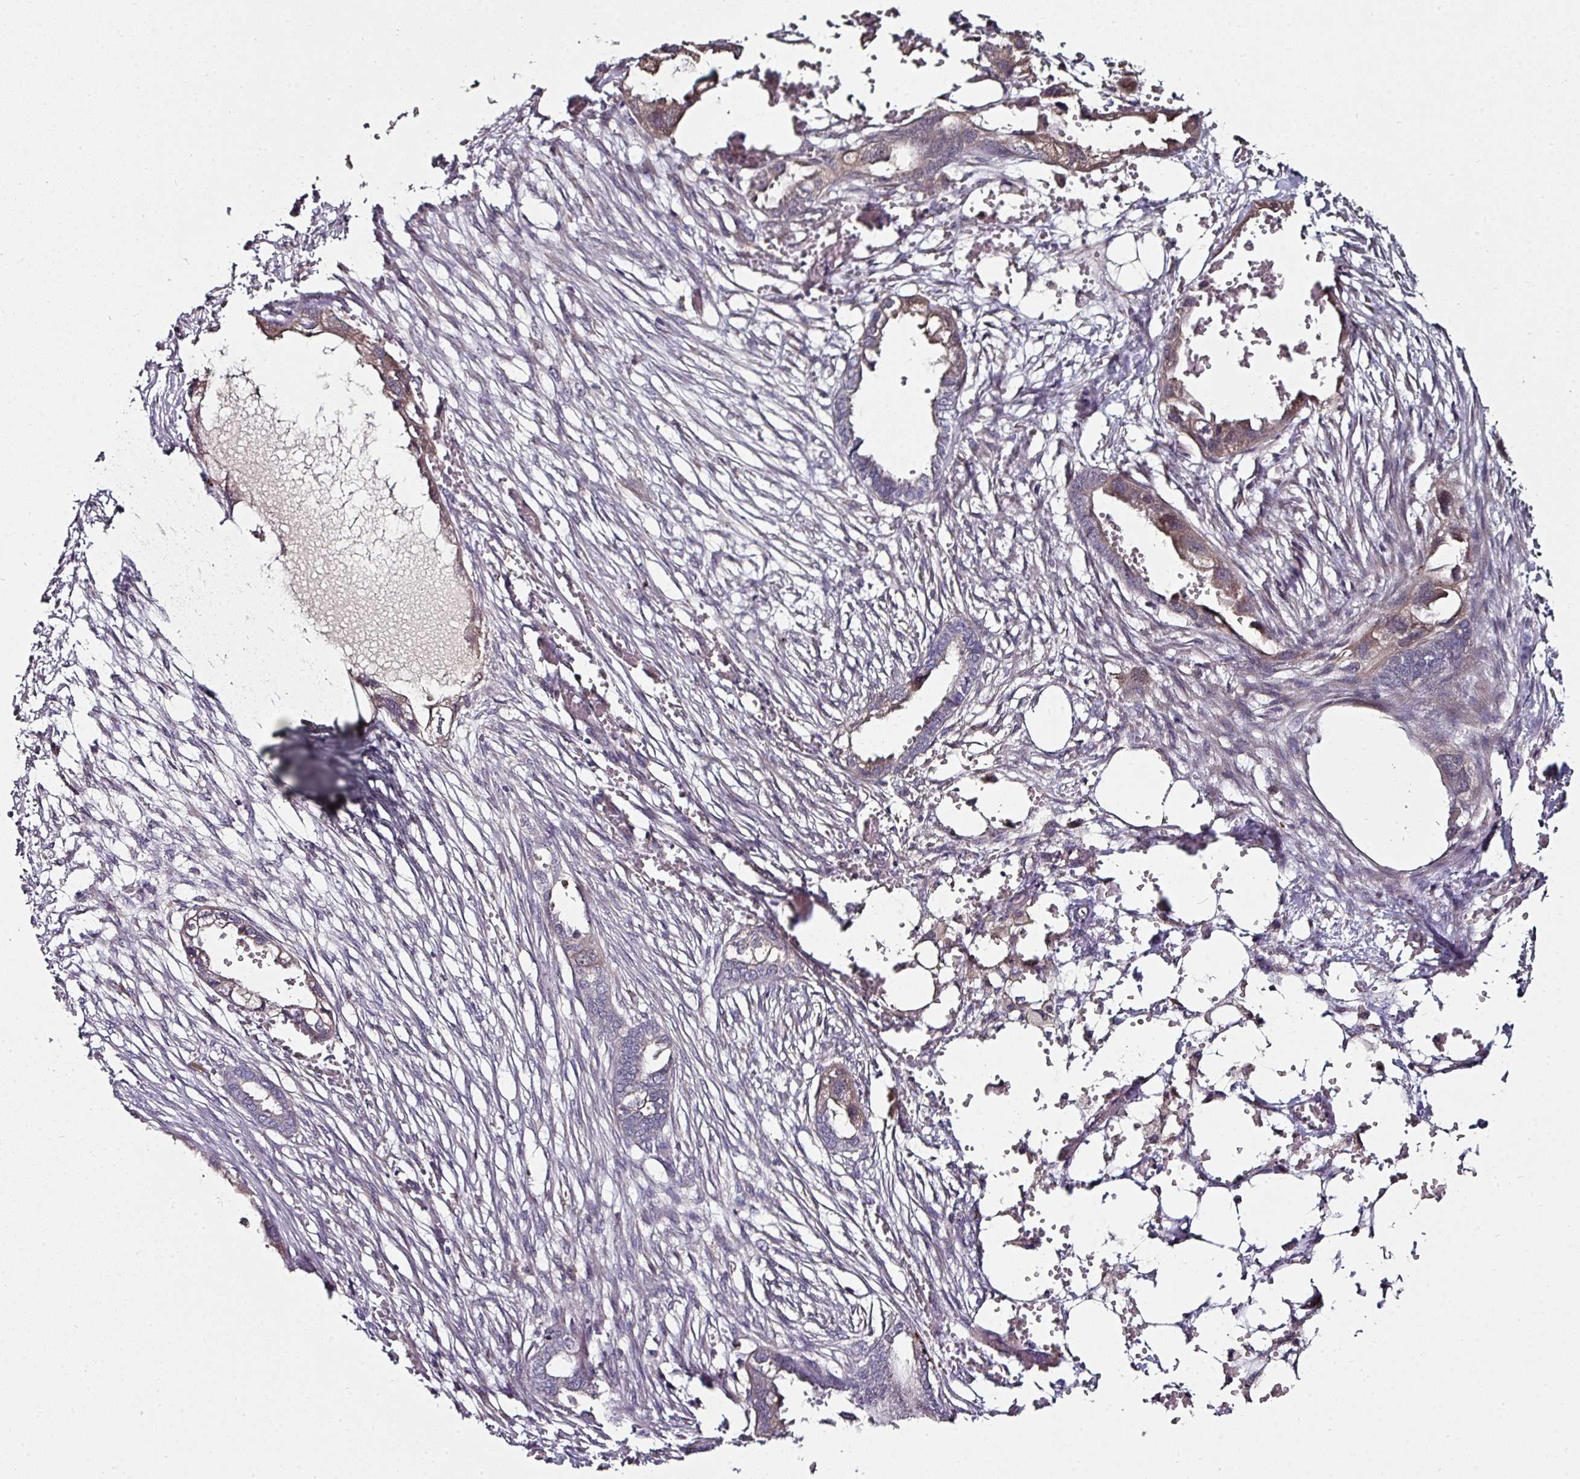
{"staining": {"intensity": "weak", "quantity": "25%-75%", "location": "cytoplasmic/membranous"}, "tissue": "endometrial cancer", "cell_type": "Tumor cells", "image_type": "cancer", "snomed": [{"axis": "morphology", "description": "Adenocarcinoma, NOS"}, {"axis": "morphology", "description": "Adenocarcinoma, metastatic, NOS"}, {"axis": "topography", "description": "Adipose tissue"}, {"axis": "topography", "description": "Endometrium"}], "caption": "Immunohistochemical staining of metastatic adenocarcinoma (endometrial) shows low levels of weak cytoplasmic/membranous protein positivity in approximately 25%-75% of tumor cells.", "gene": "CTDSP2", "patient": {"sex": "female", "age": 67}}